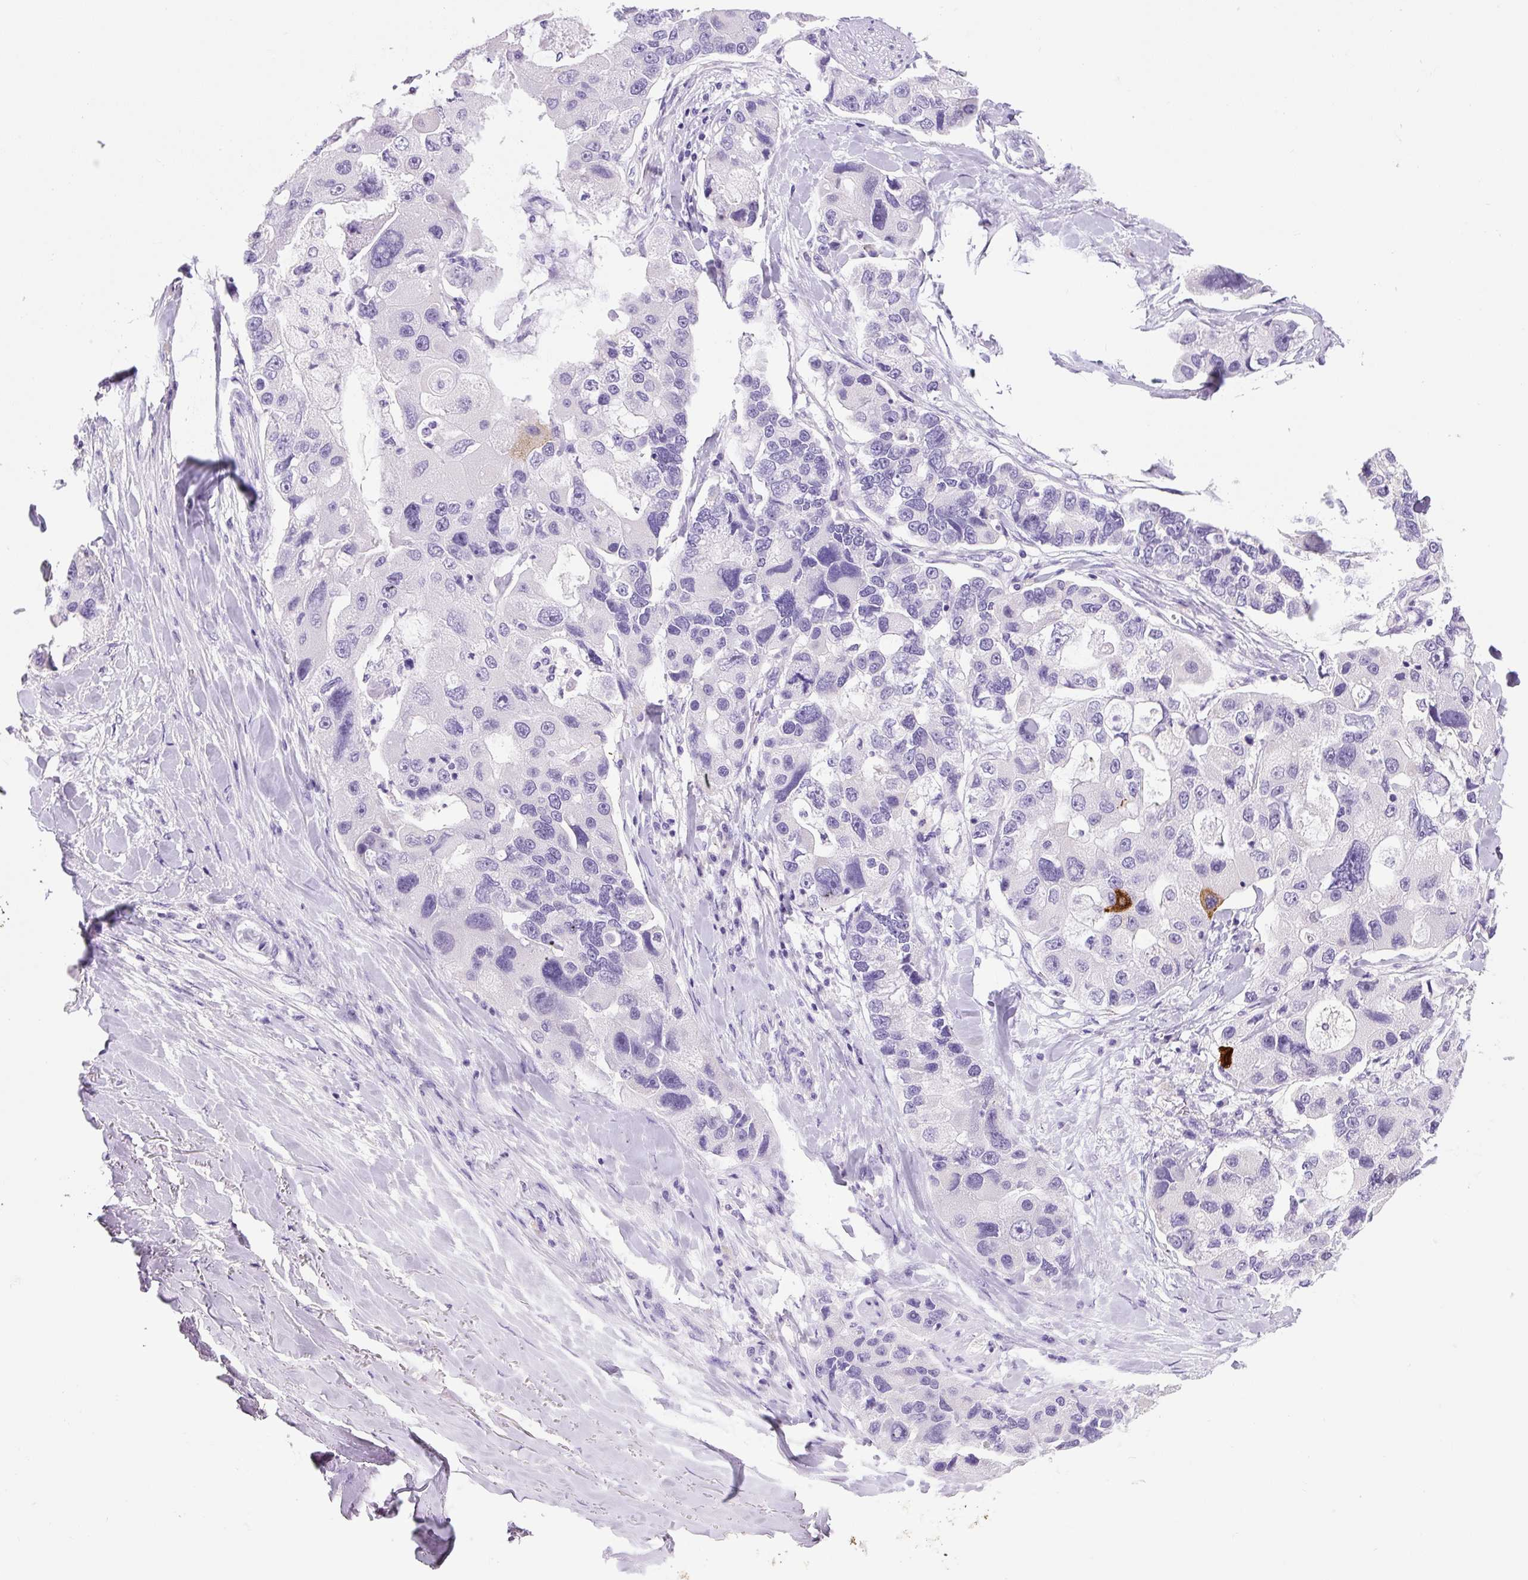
{"staining": {"intensity": "negative", "quantity": "none", "location": "none"}, "tissue": "lung cancer", "cell_type": "Tumor cells", "image_type": "cancer", "snomed": [{"axis": "morphology", "description": "Adenocarcinoma, NOS"}, {"axis": "topography", "description": "Lung"}], "caption": "The micrograph reveals no staining of tumor cells in lung cancer (adenocarcinoma). Nuclei are stained in blue.", "gene": "CHGA", "patient": {"sex": "female", "age": 54}}